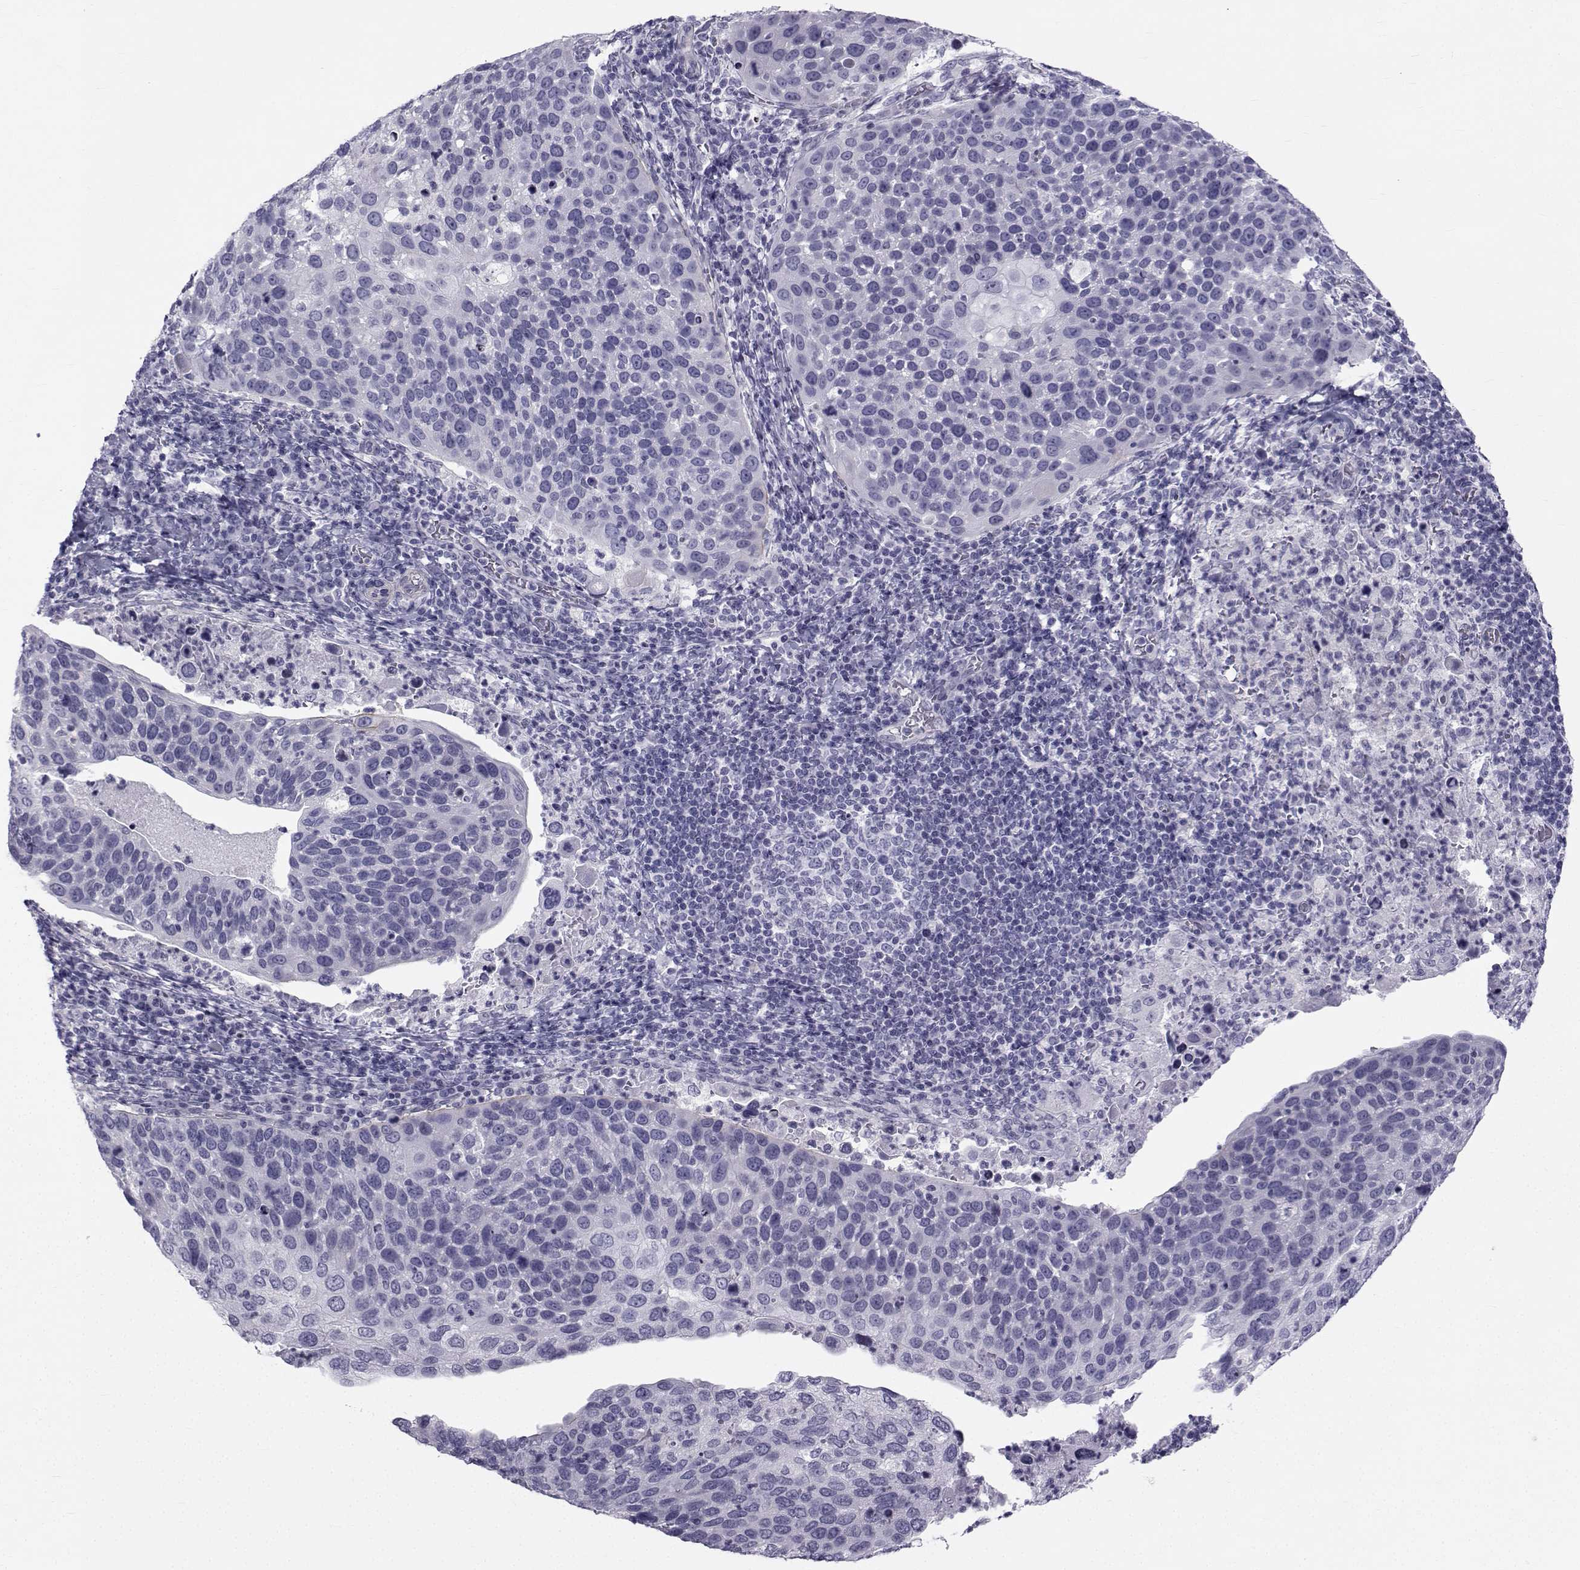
{"staining": {"intensity": "negative", "quantity": "none", "location": "none"}, "tissue": "cervical cancer", "cell_type": "Tumor cells", "image_type": "cancer", "snomed": [{"axis": "morphology", "description": "Squamous cell carcinoma, NOS"}, {"axis": "topography", "description": "Cervix"}], "caption": "Tumor cells show no significant protein expression in cervical squamous cell carcinoma.", "gene": "SPANXD", "patient": {"sex": "female", "age": 54}}